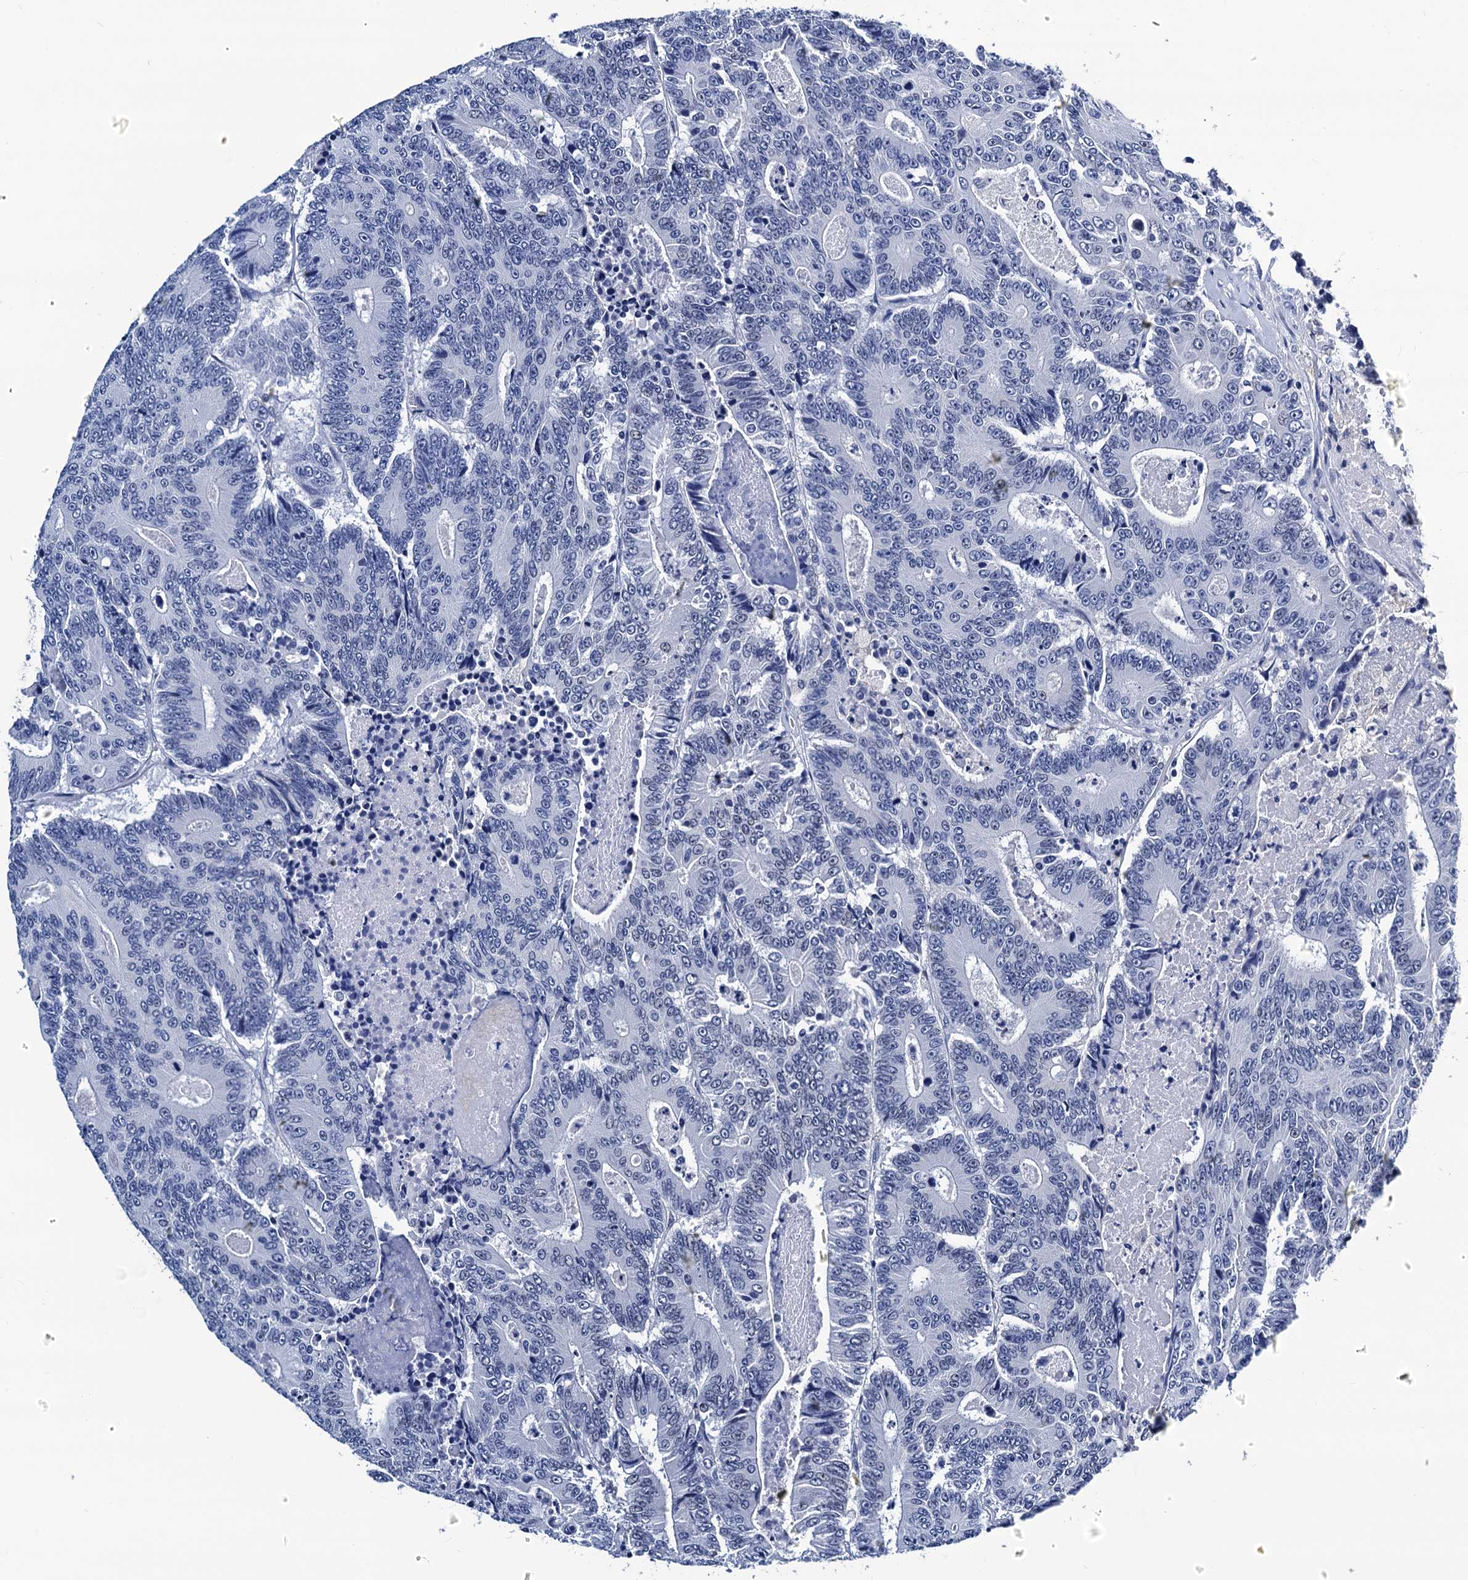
{"staining": {"intensity": "negative", "quantity": "none", "location": "none"}, "tissue": "colorectal cancer", "cell_type": "Tumor cells", "image_type": "cancer", "snomed": [{"axis": "morphology", "description": "Adenocarcinoma, NOS"}, {"axis": "topography", "description": "Colon"}], "caption": "Protein analysis of adenocarcinoma (colorectal) reveals no significant staining in tumor cells.", "gene": "LRRC30", "patient": {"sex": "male", "age": 83}}